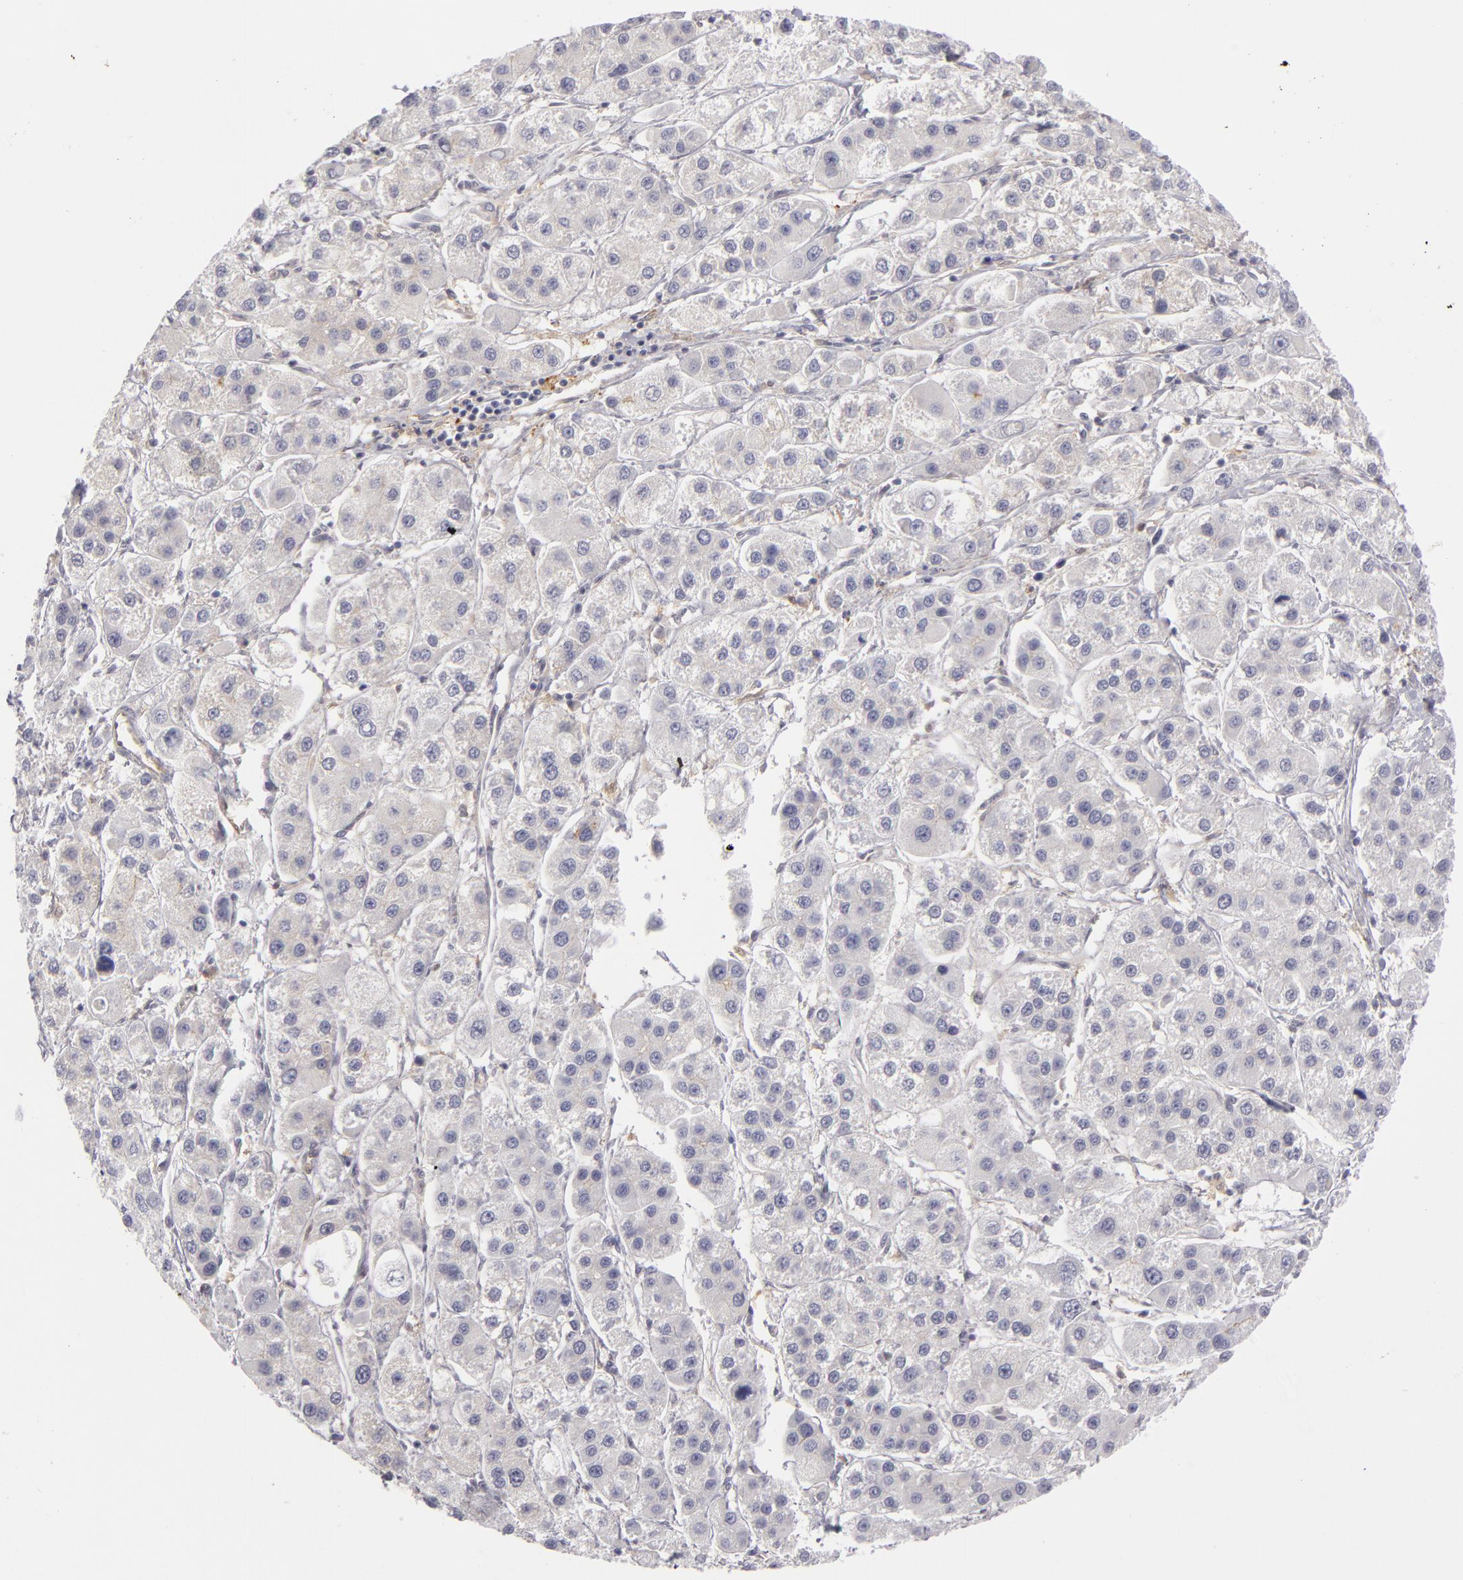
{"staining": {"intensity": "negative", "quantity": "none", "location": "none"}, "tissue": "liver cancer", "cell_type": "Tumor cells", "image_type": "cancer", "snomed": [{"axis": "morphology", "description": "Carcinoma, Hepatocellular, NOS"}, {"axis": "topography", "description": "Liver"}], "caption": "Protein analysis of liver hepatocellular carcinoma exhibits no significant positivity in tumor cells. The staining is performed using DAB (3,3'-diaminobenzidine) brown chromogen with nuclei counter-stained in using hematoxylin.", "gene": "ZNF229", "patient": {"sex": "female", "age": 85}}